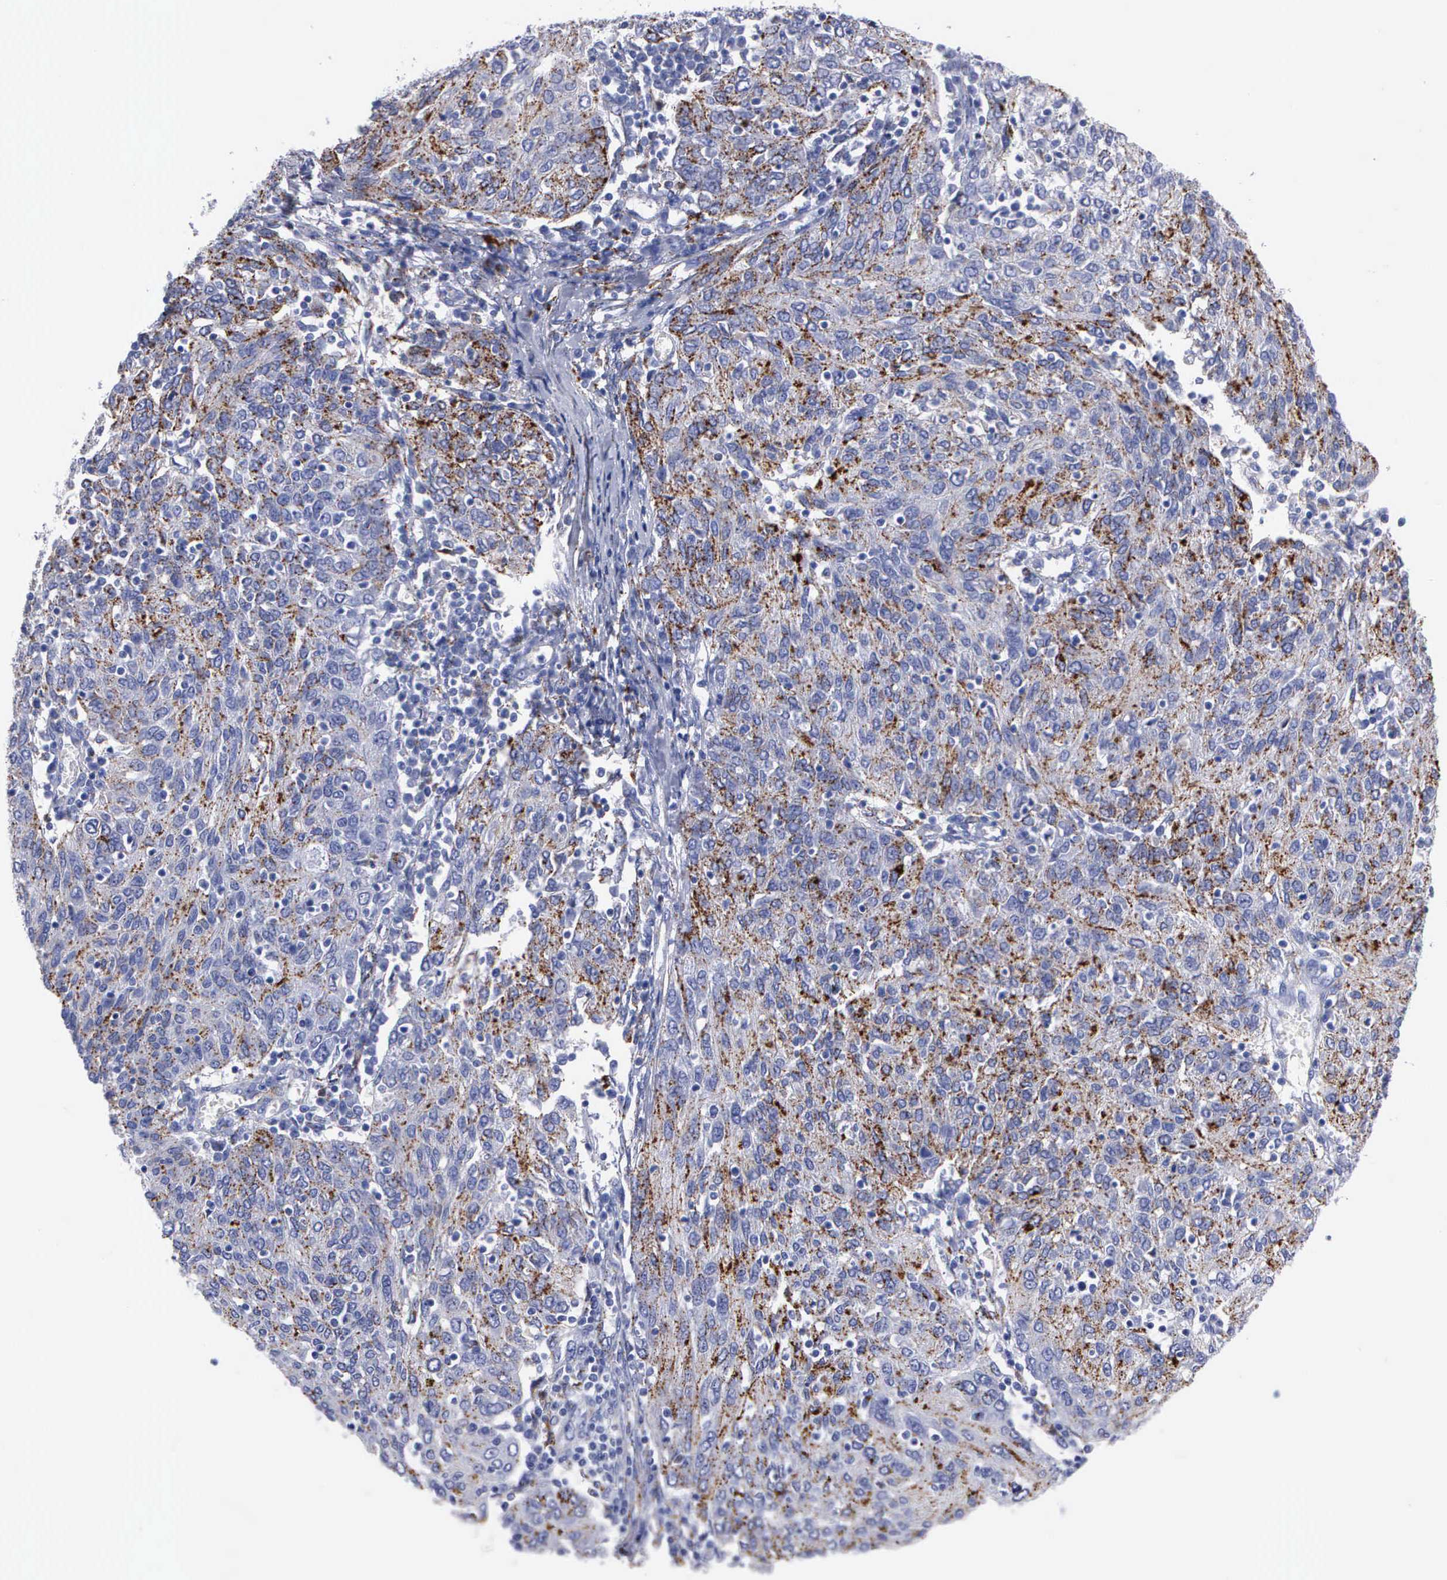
{"staining": {"intensity": "negative", "quantity": "none", "location": "none"}, "tissue": "ovarian cancer", "cell_type": "Tumor cells", "image_type": "cancer", "snomed": [{"axis": "morphology", "description": "Carcinoma, endometroid"}, {"axis": "topography", "description": "Ovary"}], "caption": "Immunohistochemistry (IHC) image of neoplastic tissue: human endometroid carcinoma (ovarian) stained with DAB (3,3'-diaminobenzidine) shows no significant protein staining in tumor cells.", "gene": "CTSL", "patient": {"sex": "female", "age": 50}}